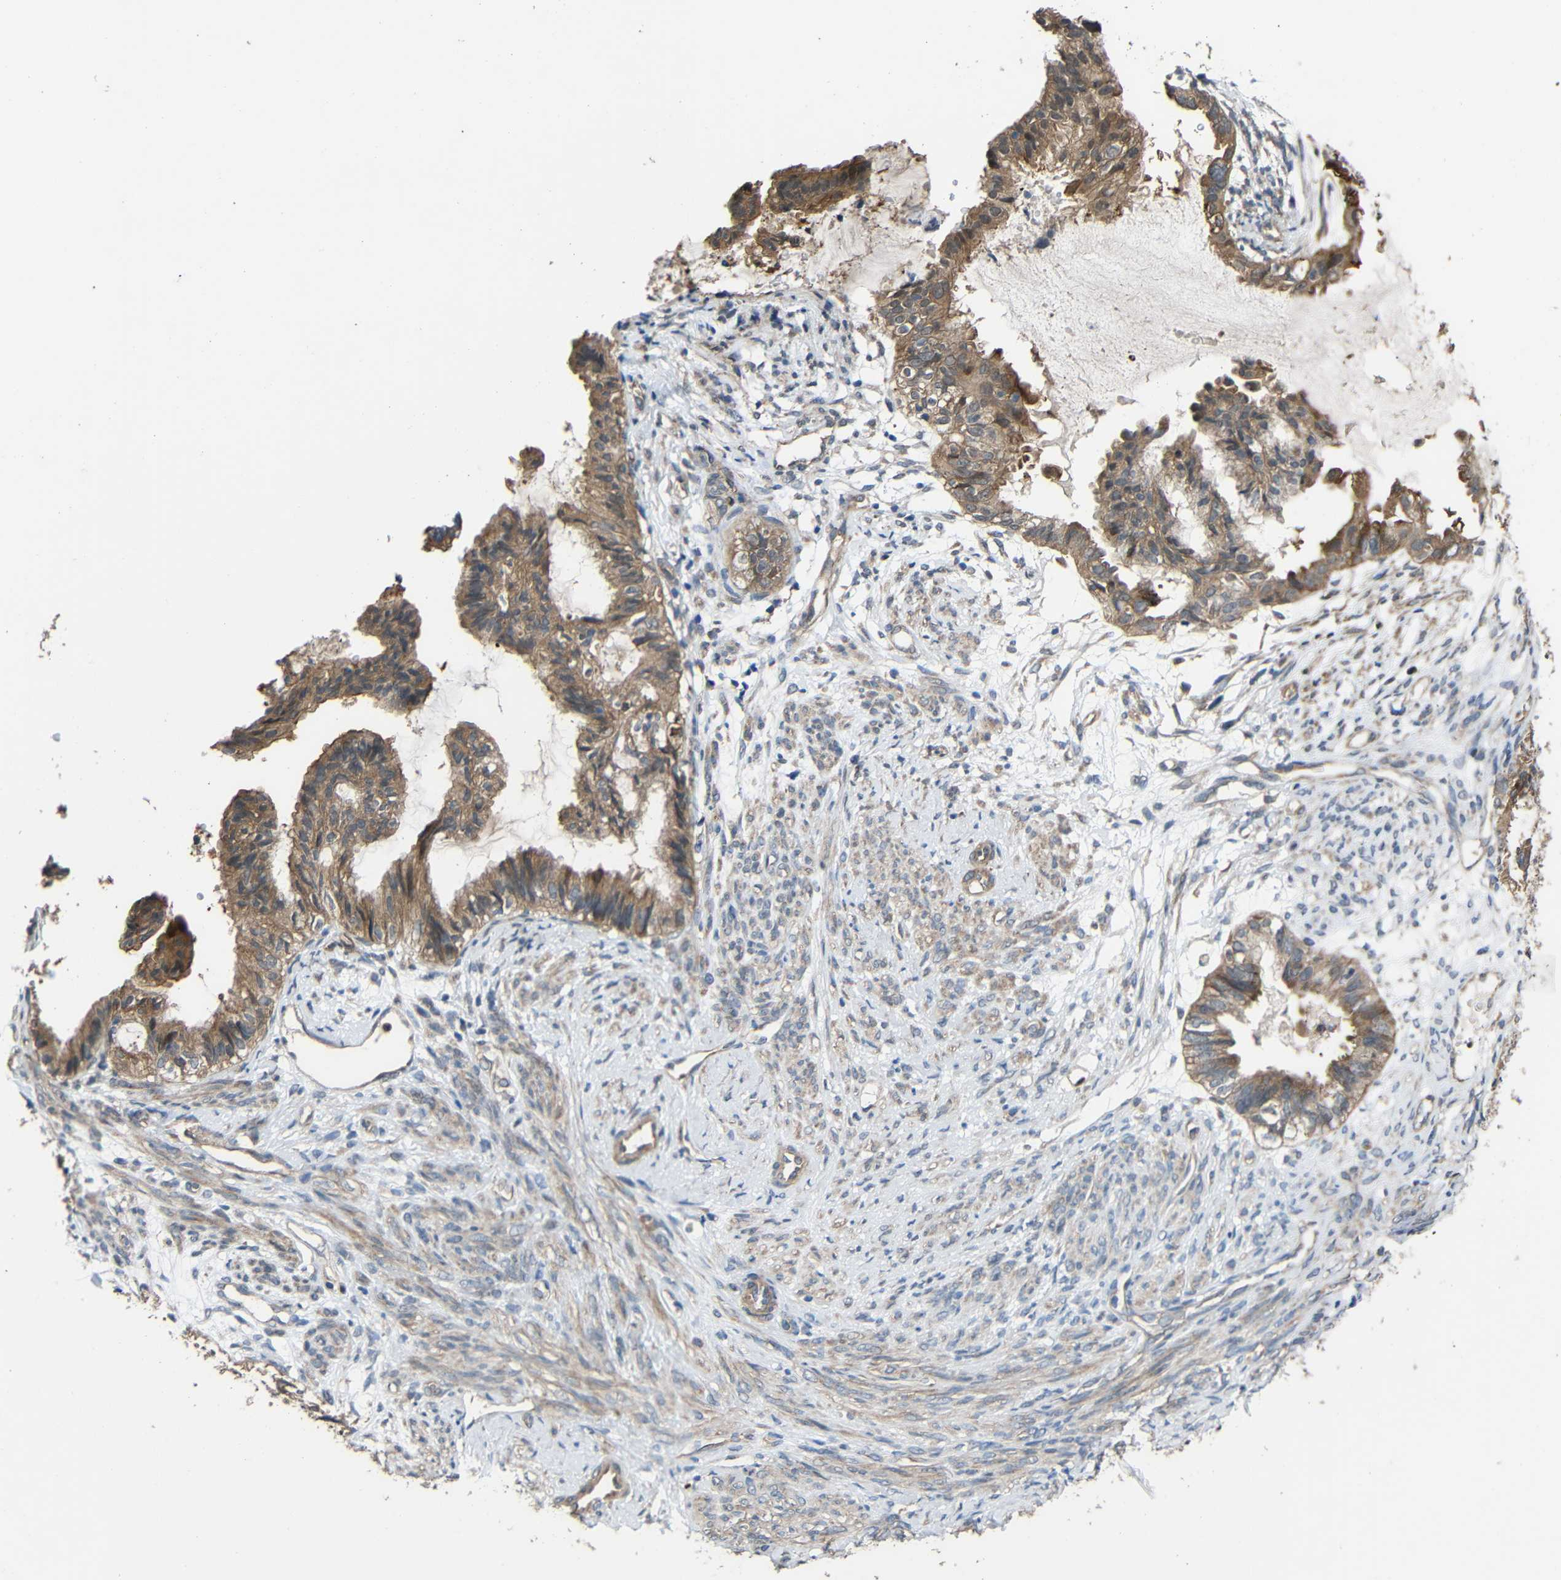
{"staining": {"intensity": "moderate", "quantity": ">75%", "location": "cytoplasmic/membranous"}, "tissue": "cervical cancer", "cell_type": "Tumor cells", "image_type": "cancer", "snomed": [{"axis": "morphology", "description": "Normal tissue, NOS"}, {"axis": "morphology", "description": "Adenocarcinoma, NOS"}, {"axis": "topography", "description": "Cervix"}, {"axis": "topography", "description": "Endometrium"}], "caption": "A medium amount of moderate cytoplasmic/membranous positivity is identified in approximately >75% of tumor cells in adenocarcinoma (cervical) tissue.", "gene": "CHST9", "patient": {"sex": "female", "age": 86}}